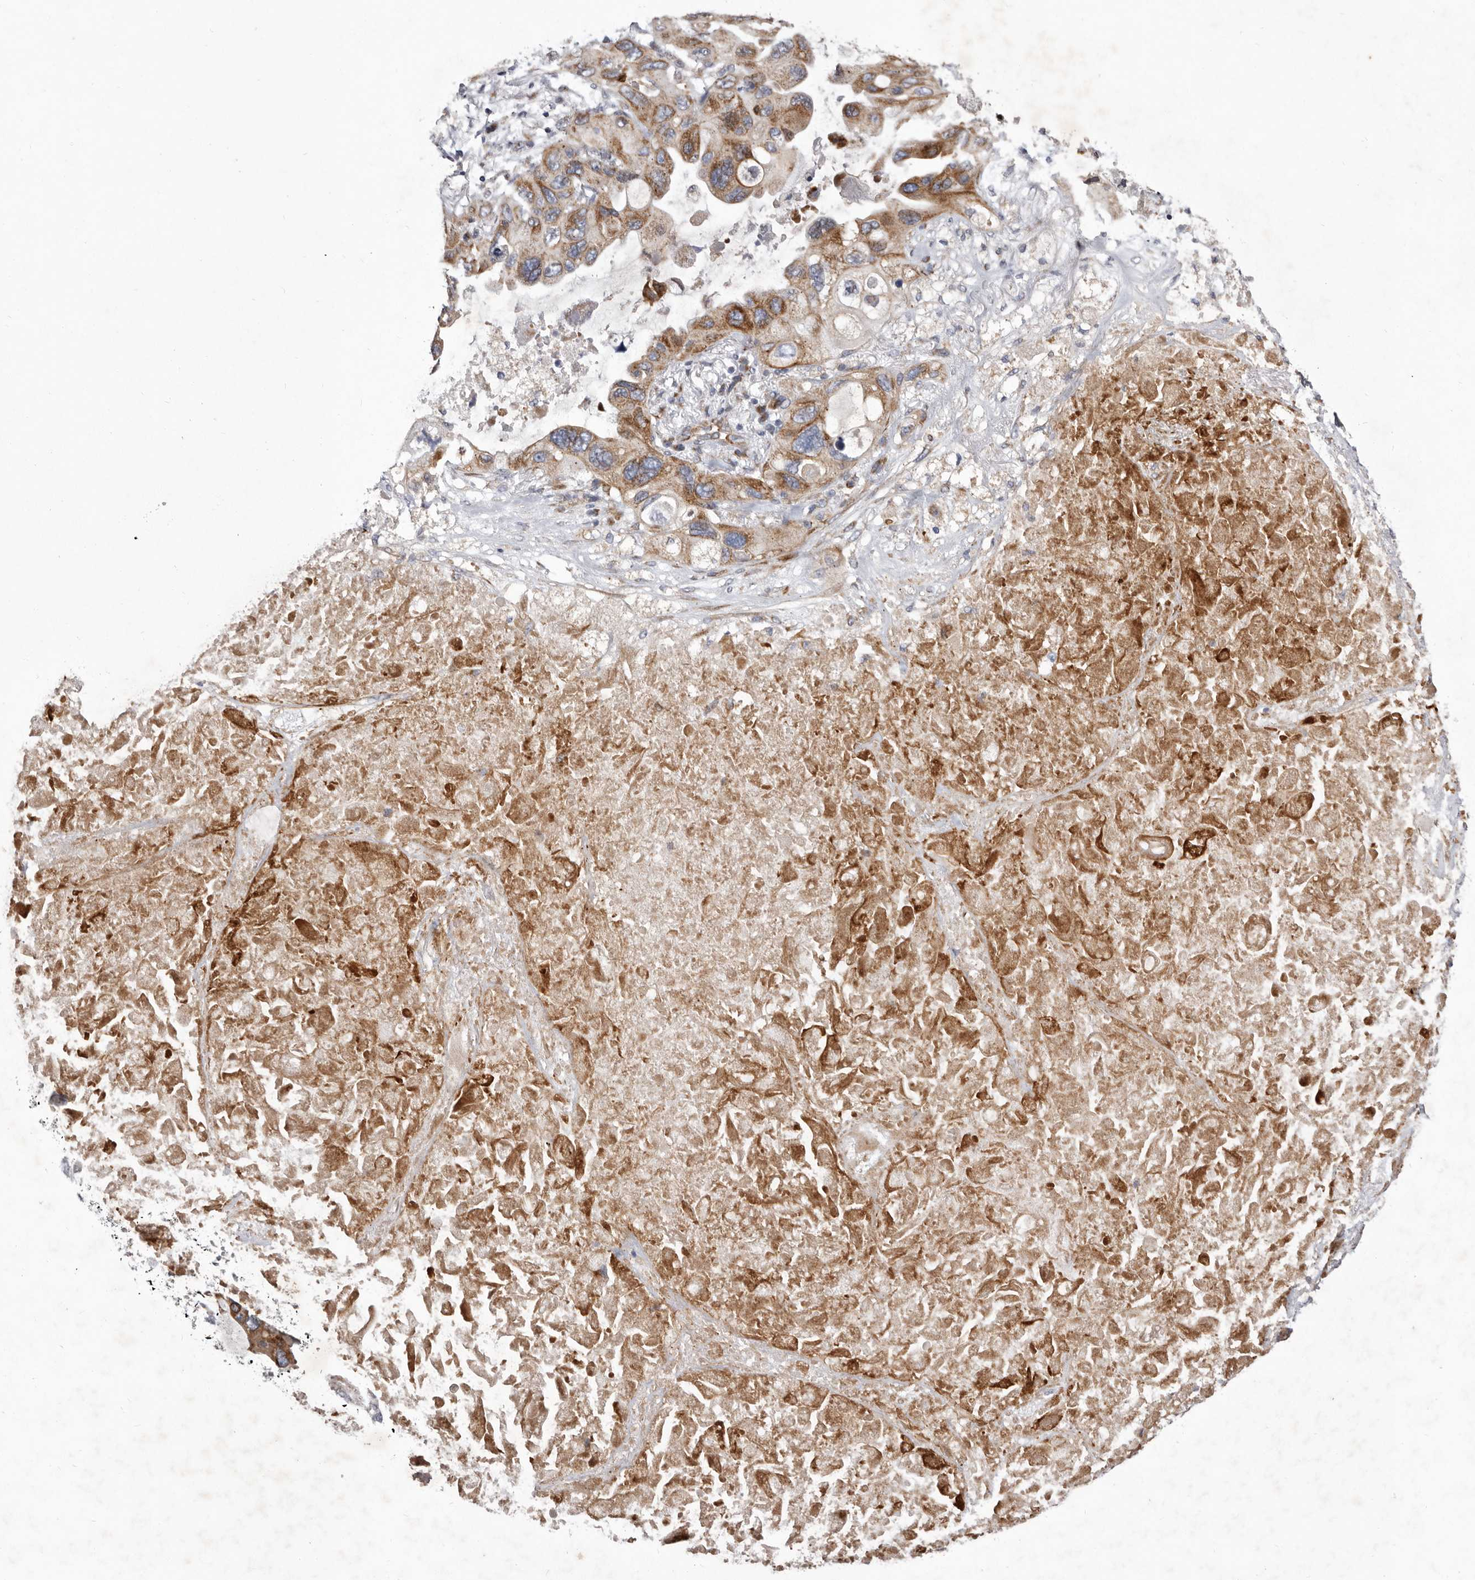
{"staining": {"intensity": "moderate", "quantity": ">75%", "location": "cytoplasmic/membranous"}, "tissue": "lung cancer", "cell_type": "Tumor cells", "image_type": "cancer", "snomed": [{"axis": "morphology", "description": "Squamous cell carcinoma, NOS"}, {"axis": "topography", "description": "Lung"}], "caption": "Protein expression analysis of human lung squamous cell carcinoma reveals moderate cytoplasmic/membranous positivity in approximately >75% of tumor cells. (IHC, brightfield microscopy, high magnification).", "gene": "TIMM17B", "patient": {"sex": "female", "age": 73}}